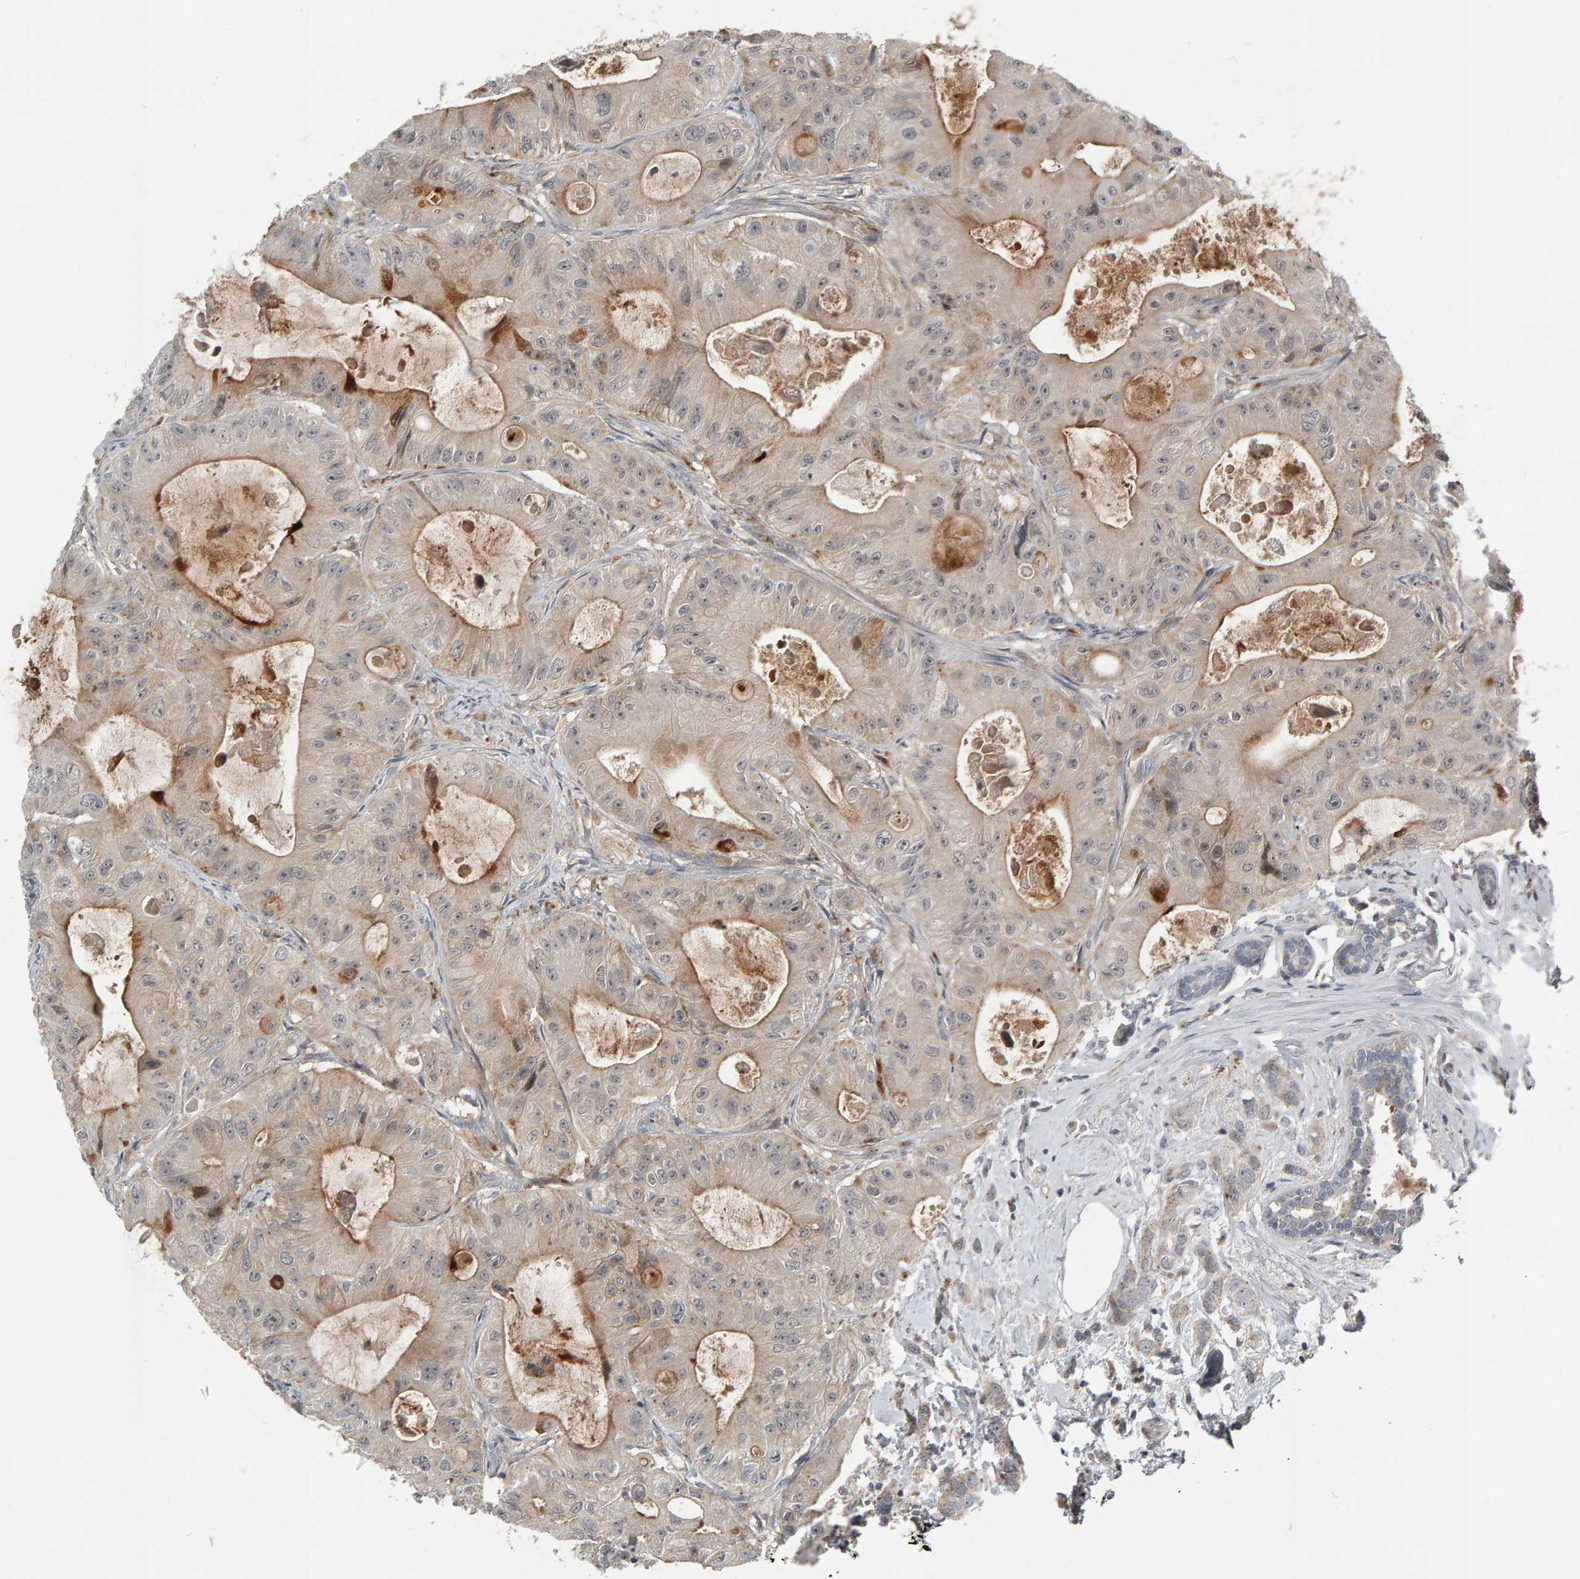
{"staining": {"intensity": "moderate", "quantity": "25%-75%", "location": "cytoplasmic/membranous"}, "tissue": "colorectal cancer", "cell_type": "Tumor cells", "image_type": "cancer", "snomed": [{"axis": "morphology", "description": "Adenocarcinoma, NOS"}, {"axis": "topography", "description": "Colon"}], "caption": "Colorectal cancer (adenocarcinoma) stained with DAB immunohistochemistry (IHC) displays medium levels of moderate cytoplasmic/membranous positivity in approximately 25%-75% of tumor cells.", "gene": "ZNF160", "patient": {"sex": "female", "age": 46}}